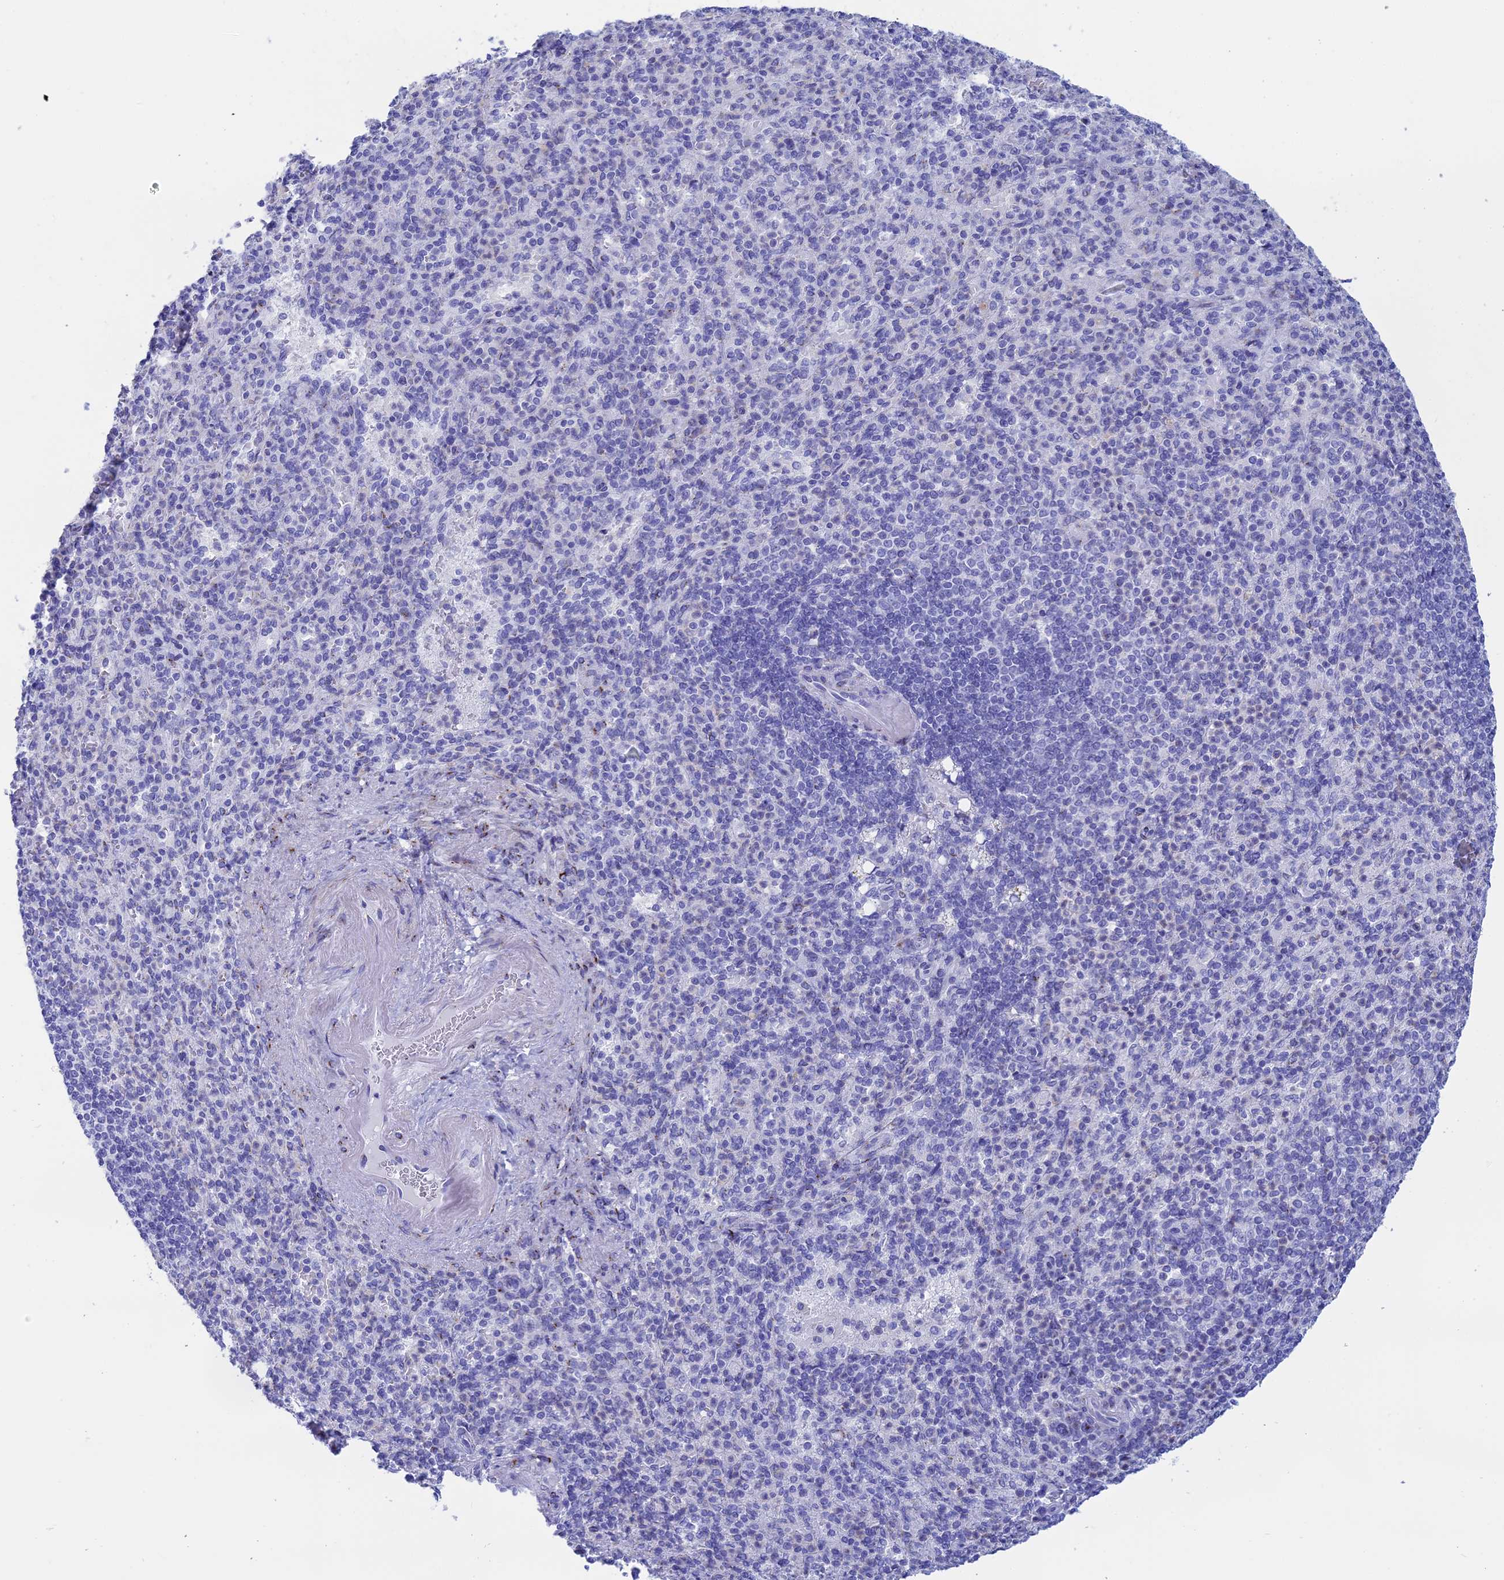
{"staining": {"intensity": "negative", "quantity": "none", "location": "none"}, "tissue": "spleen", "cell_type": "Cells in red pulp", "image_type": "normal", "snomed": [{"axis": "morphology", "description": "Normal tissue, NOS"}, {"axis": "topography", "description": "Spleen"}], "caption": "An immunohistochemistry image of unremarkable spleen is shown. There is no staining in cells in red pulp of spleen. (DAB (3,3'-diaminobenzidine) IHC visualized using brightfield microscopy, high magnification).", "gene": "ERICH4", "patient": {"sex": "female", "age": 74}}